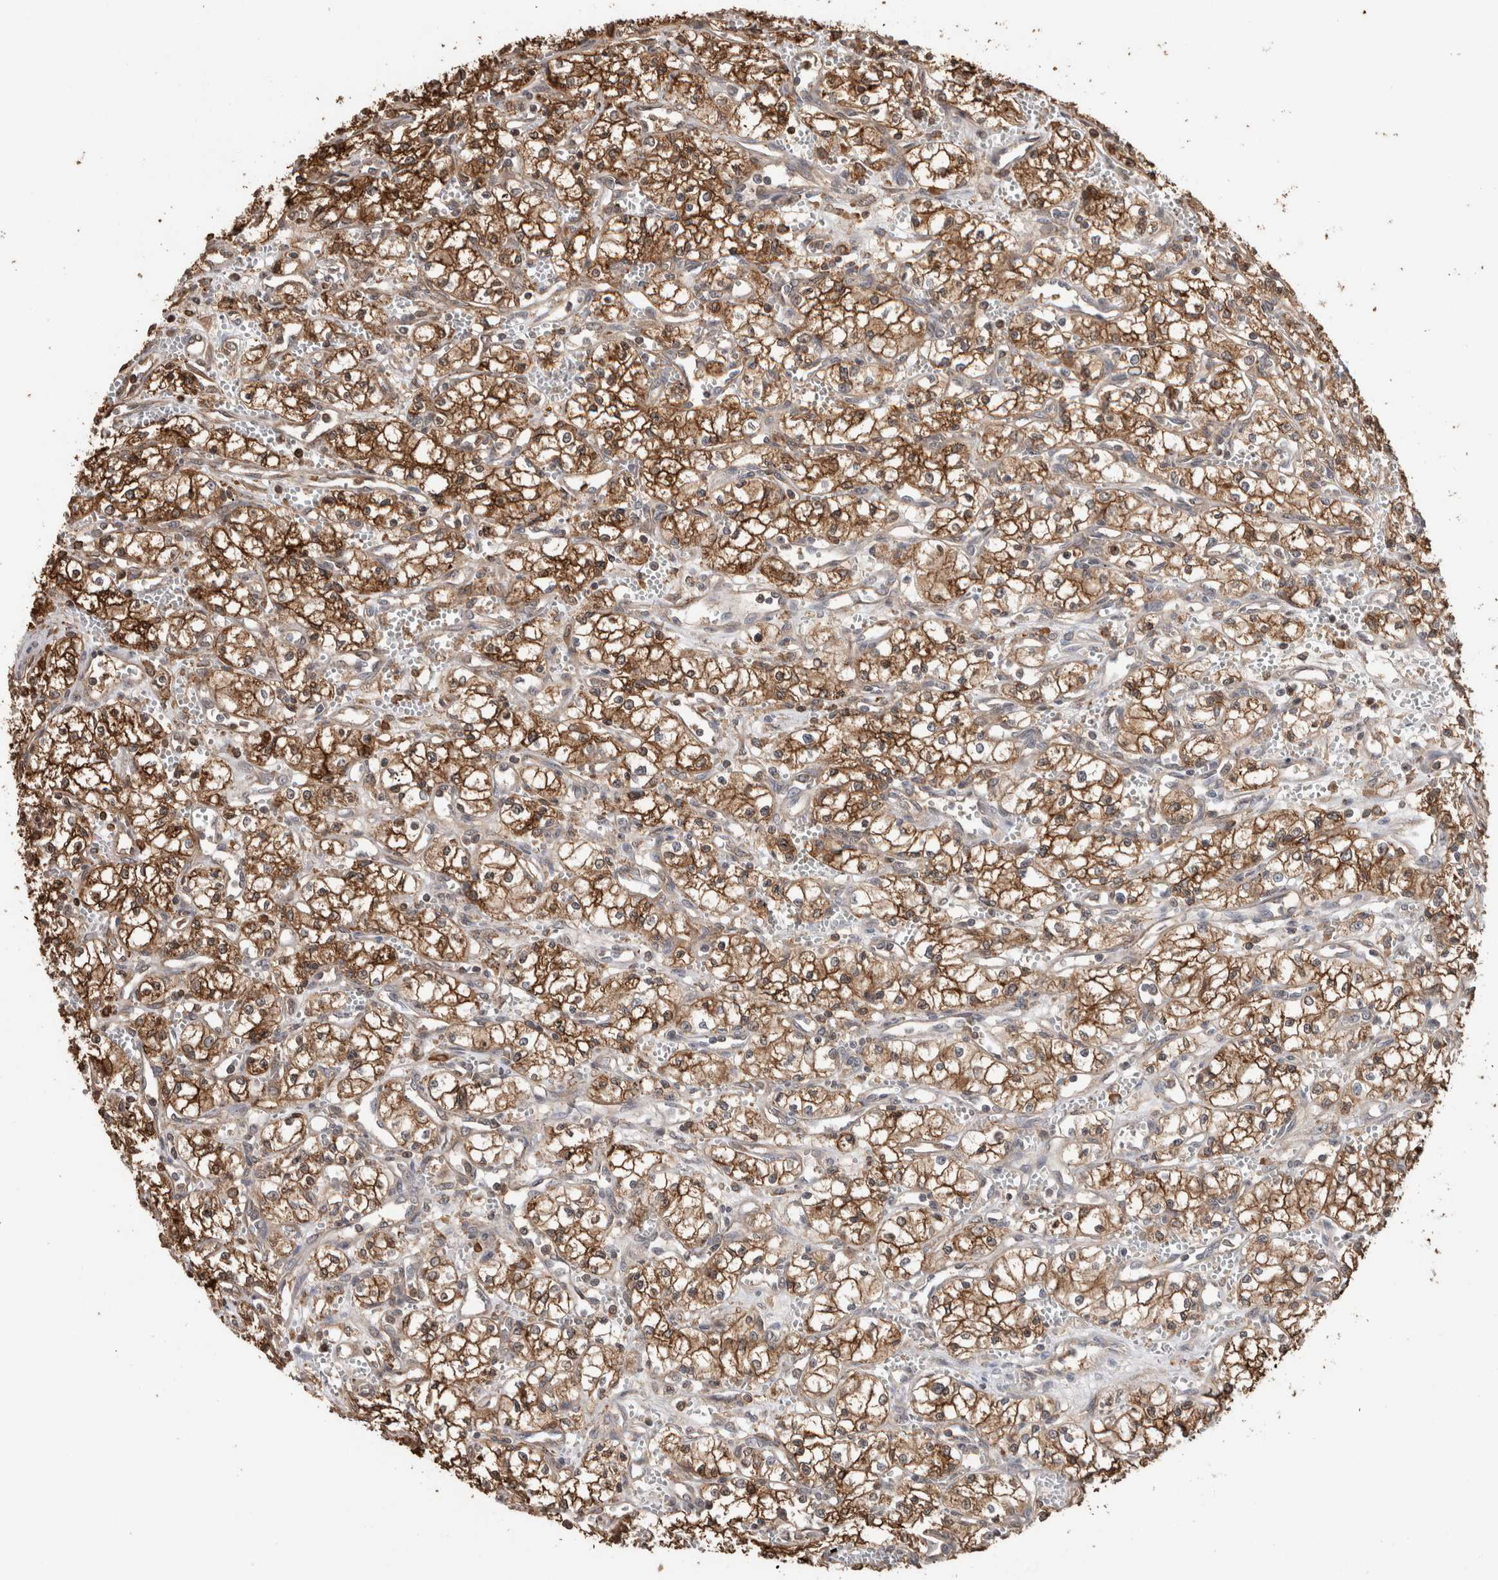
{"staining": {"intensity": "strong", "quantity": ">75%", "location": "cytoplasmic/membranous"}, "tissue": "renal cancer", "cell_type": "Tumor cells", "image_type": "cancer", "snomed": [{"axis": "morphology", "description": "Adenocarcinoma, NOS"}, {"axis": "topography", "description": "Kidney"}], "caption": "Strong cytoplasmic/membranous expression for a protein is appreciated in about >75% of tumor cells of renal cancer (adenocarcinoma) using immunohistochemistry.", "gene": "TRIM5", "patient": {"sex": "male", "age": 59}}